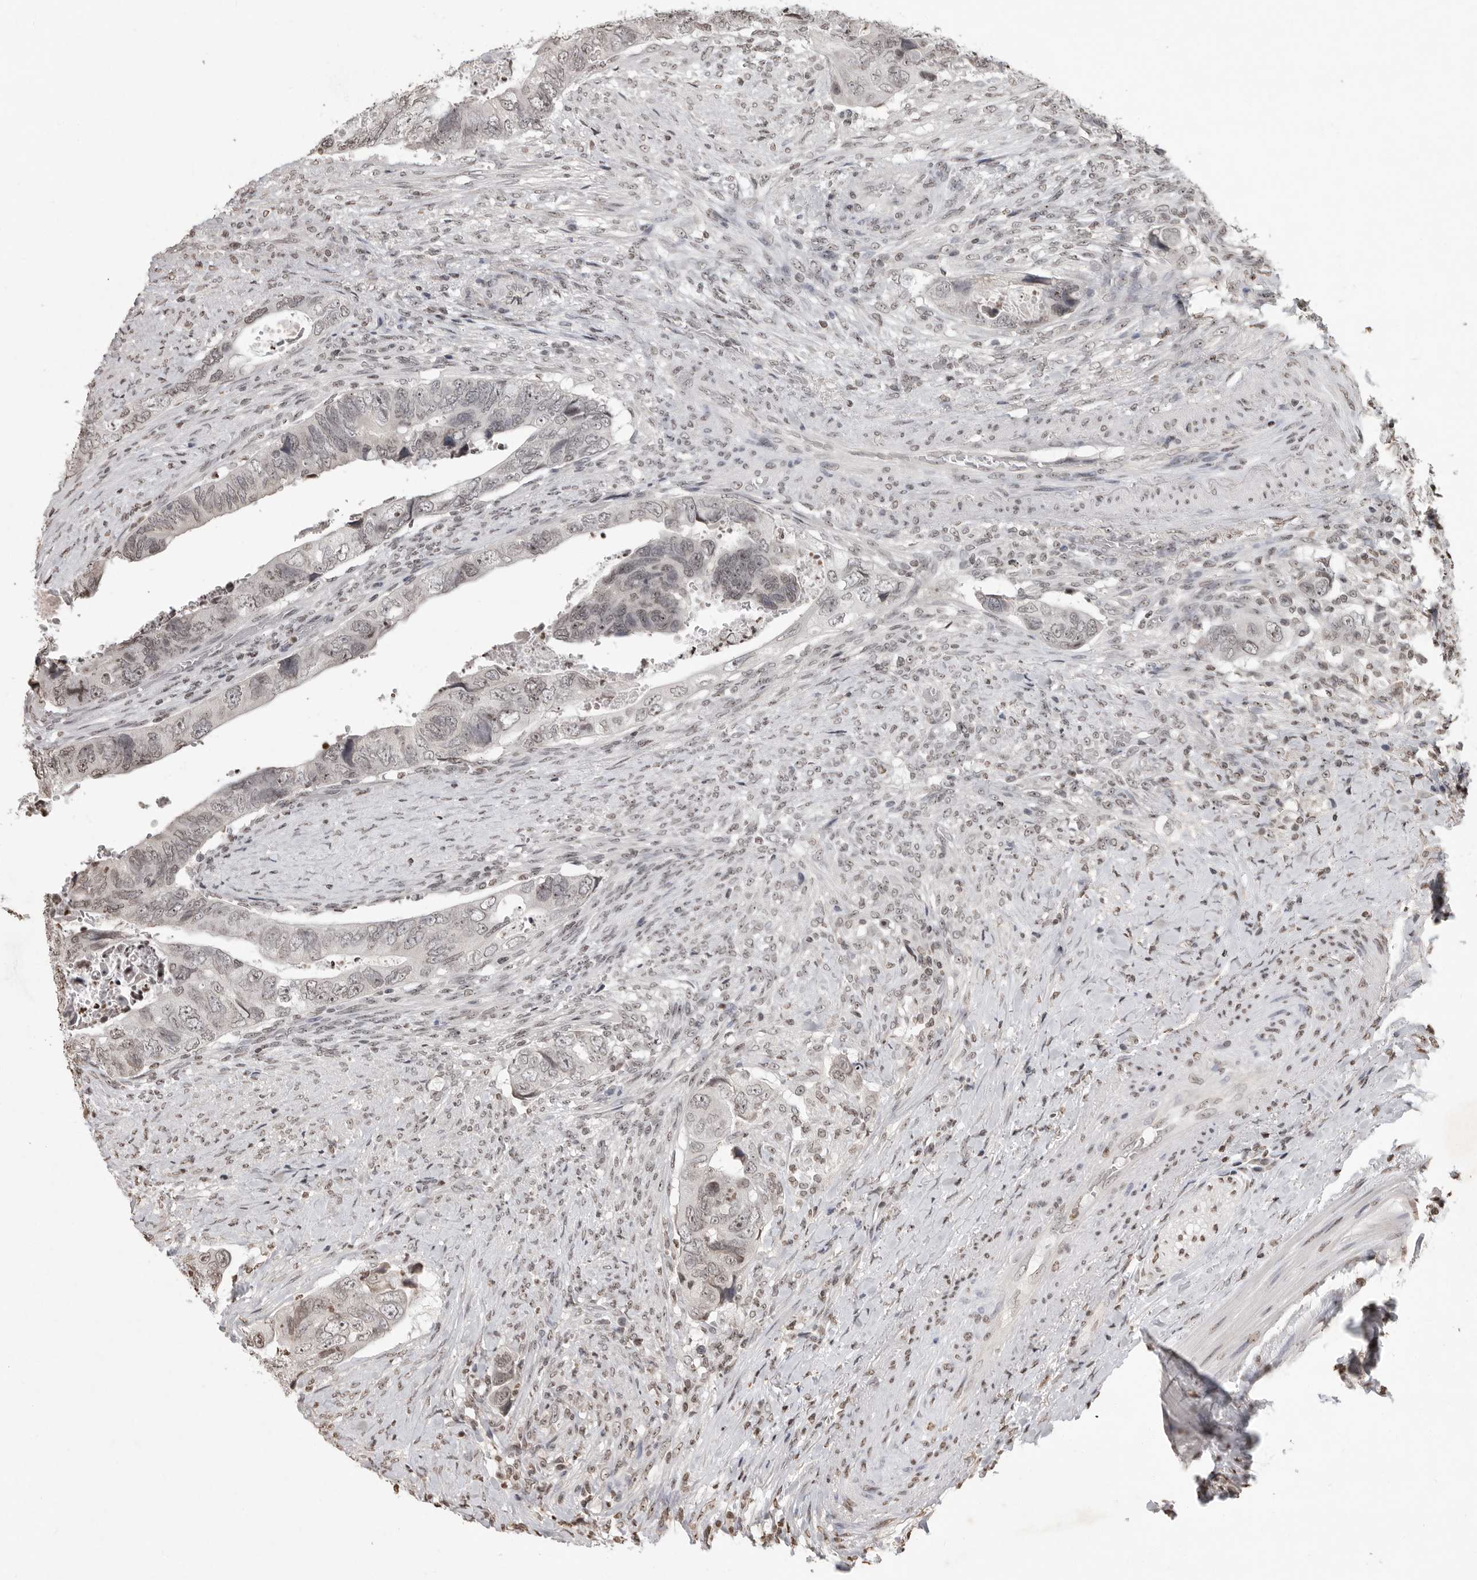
{"staining": {"intensity": "weak", "quantity": "25%-75%", "location": "nuclear"}, "tissue": "colorectal cancer", "cell_type": "Tumor cells", "image_type": "cancer", "snomed": [{"axis": "morphology", "description": "Adenocarcinoma, NOS"}, {"axis": "topography", "description": "Rectum"}], "caption": "Protein staining shows weak nuclear expression in approximately 25%-75% of tumor cells in colorectal adenocarcinoma.", "gene": "WDR45", "patient": {"sex": "male", "age": 63}}